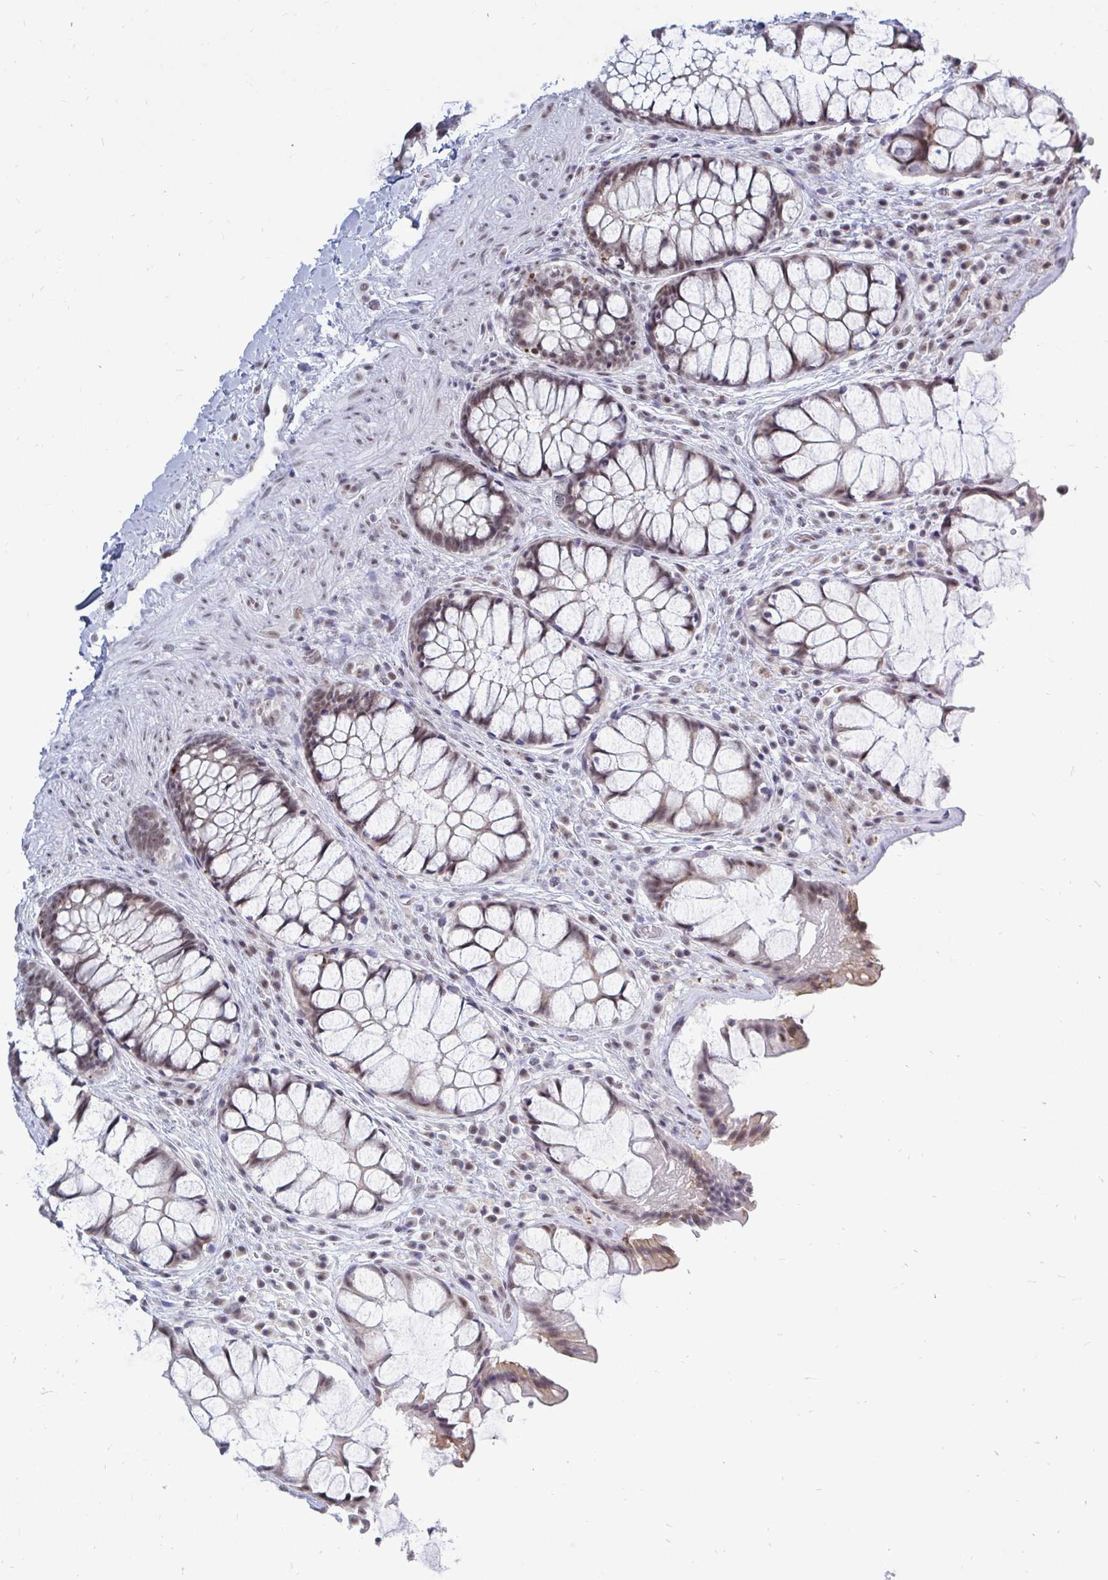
{"staining": {"intensity": "weak", "quantity": ">75%", "location": "nuclear"}, "tissue": "rectum", "cell_type": "Glandular cells", "image_type": "normal", "snomed": [{"axis": "morphology", "description": "Normal tissue, NOS"}, {"axis": "topography", "description": "Rectum"}], "caption": "Immunohistochemistry of unremarkable rectum reveals low levels of weak nuclear staining in about >75% of glandular cells. The staining was performed using DAB to visualize the protein expression in brown, while the nuclei were stained in blue with hematoxylin (Magnification: 20x).", "gene": "TRIP12", "patient": {"sex": "female", "age": 58}}